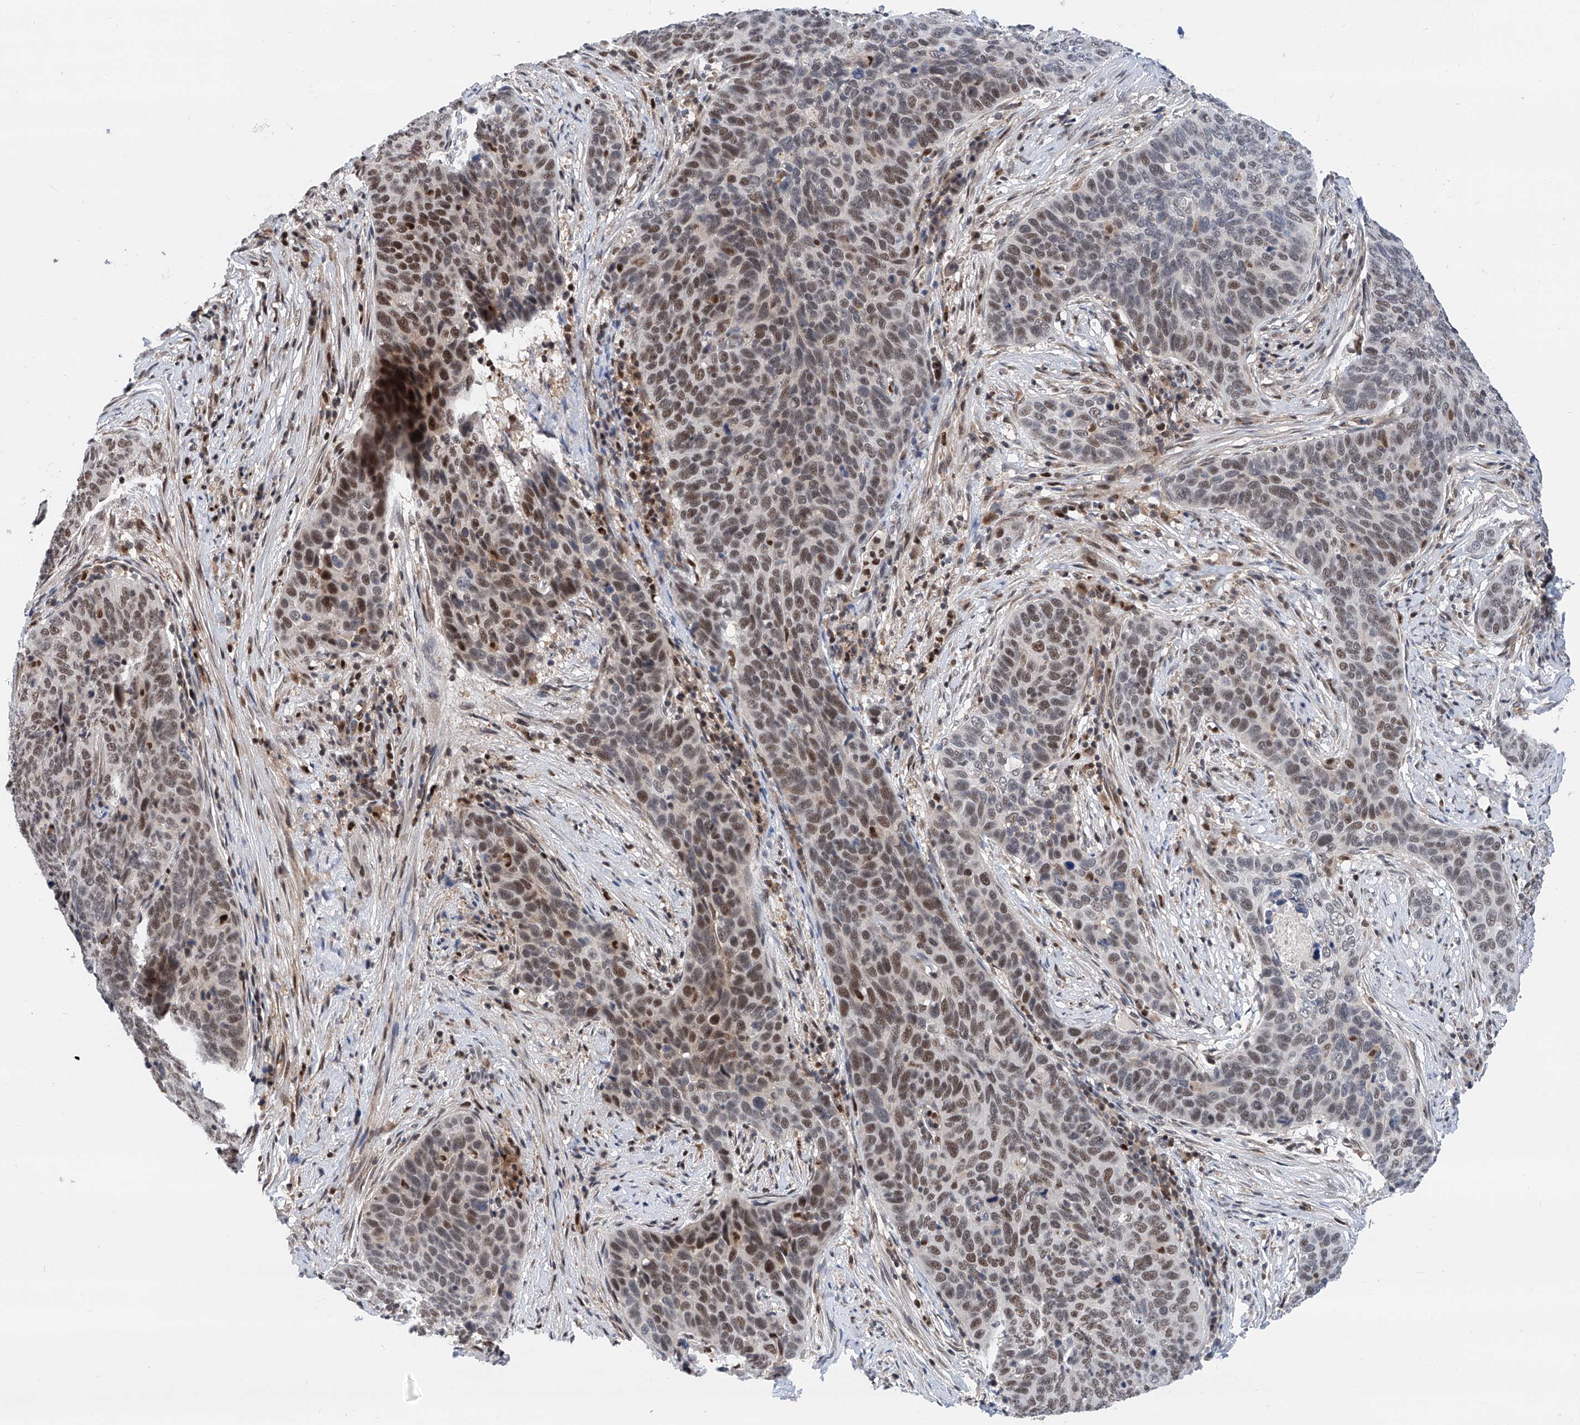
{"staining": {"intensity": "moderate", "quantity": "25%-75%", "location": "nuclear"}, "tissue": "cervical cancer", "cell_type": "Tumor cells", "image_type": "cancer", "snomed": [{"axis": "morphology", "description": "Squamous cell carcinoma, NOS"}, {"axis": "topography", "description": "Cervix"}], "caption": "Cervical squamous cell carcinoma stained with immunohistochemistry (IHC) demonstrates moderate nuclear expression in about 25%-75% of tumor cells.", "gene": "SNRNP200", "patient": {"sex": "female", "age": 60}}